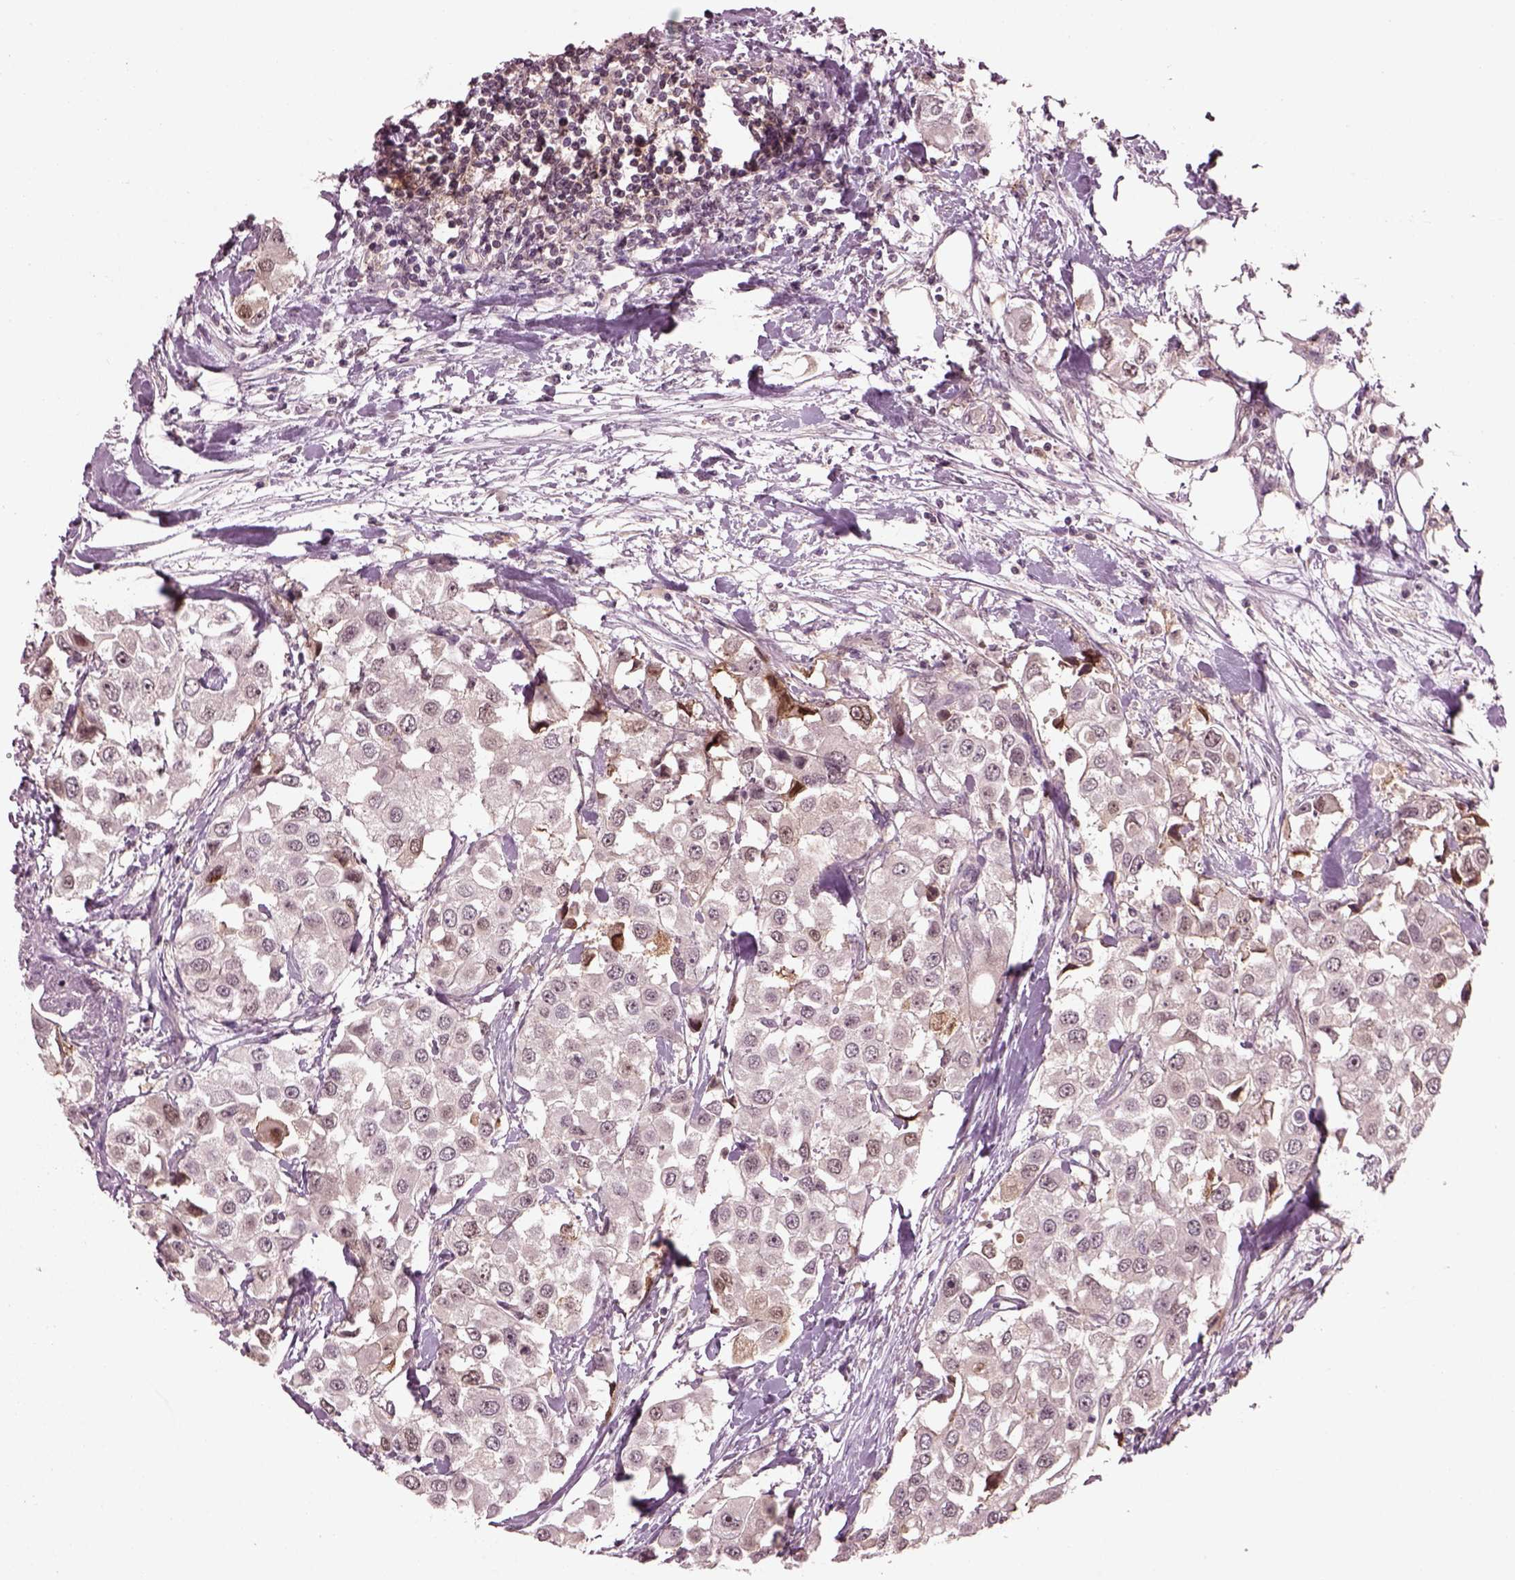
{"staining": {"intensity": "weak", "quantity": "<25%", "location": "cytoplasmic/membranous"}, "tissue": "urothelial cancer", "cell_type": "Tumor cells", "image_type": "cancer", "snomed": [{"axis": "morphology", "description": "Urothelial carcinoma, High grade"}, {"axis": "topography", "description": "Urinary bladder"}], "caption": "A micrograph of high-grade urothelial carcinoma stained for a protein reveals no brown staining in tumor cells.", "gene": "SRI", "patient": {"sex": "female", "age": 64}}